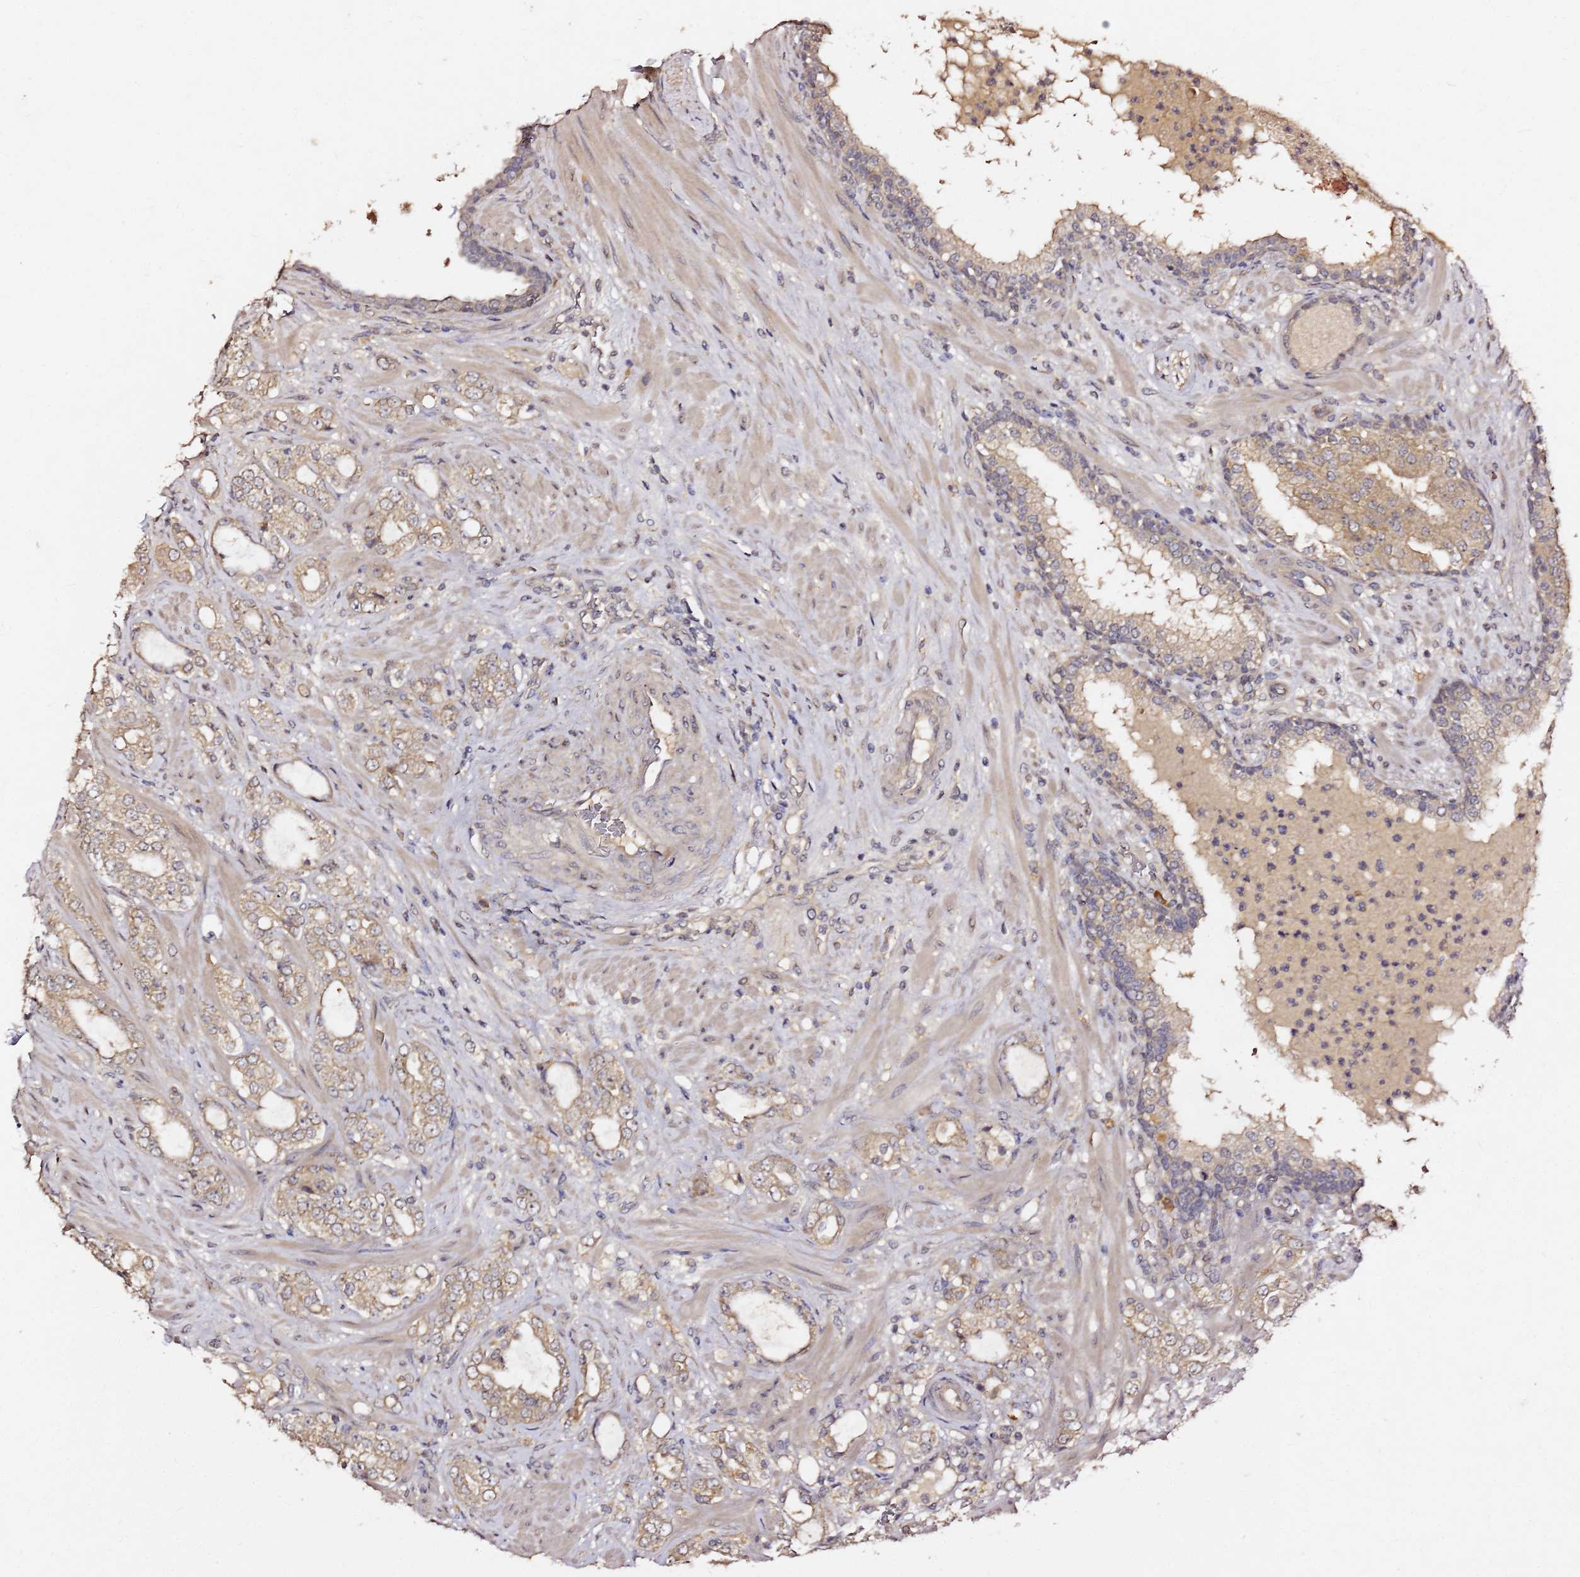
{"staining": {"intensity": "weak", "quantity": ">75%", "location": "cytoplasmic/membranous"}, "tissue": "prostate cancer", "cell_type": "Tumor cells", "image_type": "cancer", "snomed": [{"axis": "morphology", "description": "Adenocarcinoma, High grade"}, {"axis": "topography", "description": "Prostate"}], "caption": "Human high-grade adenocarcinoma (prostate) stained with a protein marker shows weak staining in tumor cells.", "gene": "C6orf136", "patient": {"sex": "male", "age": 64}}